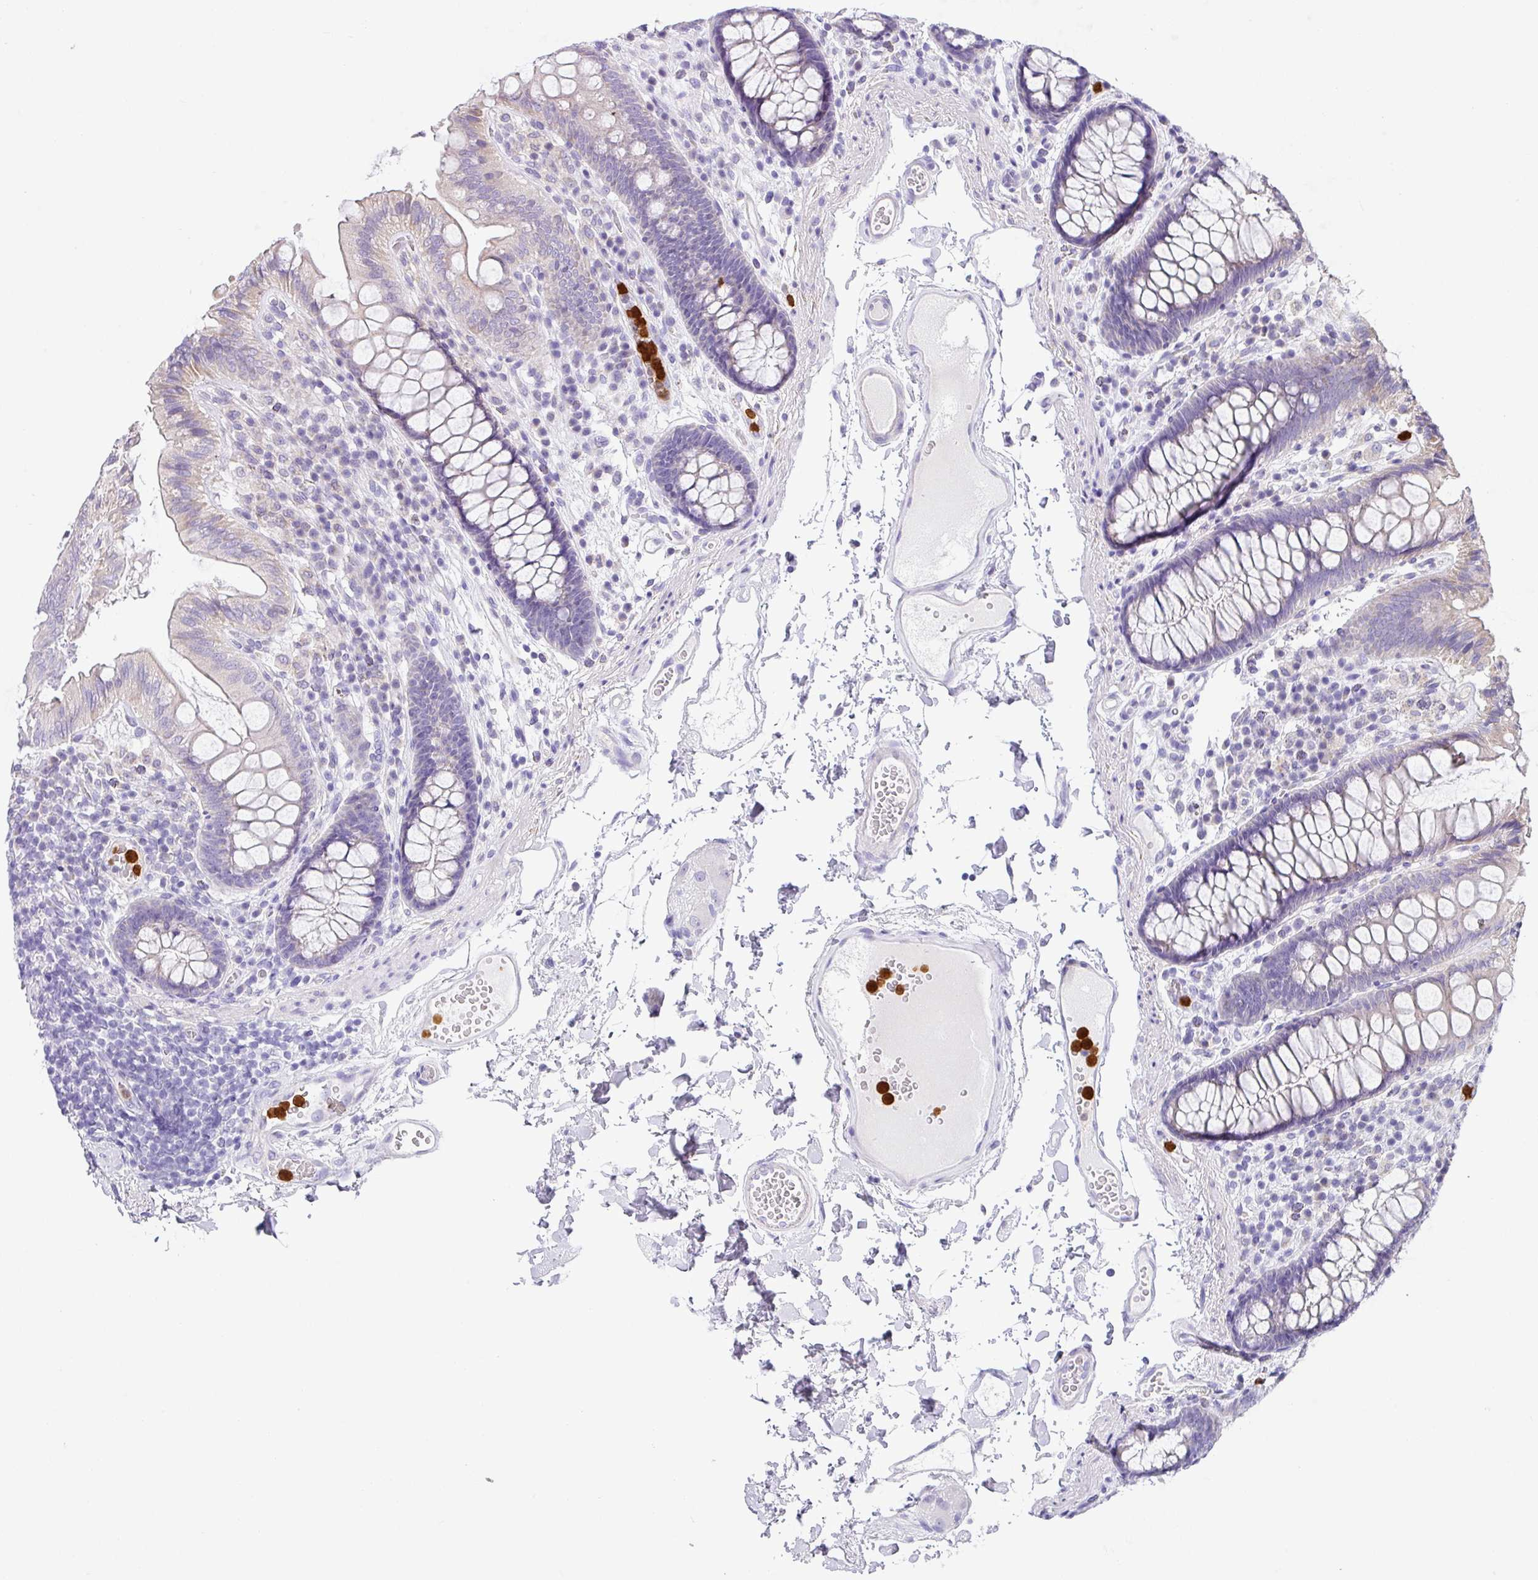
{"staining": {"intensity": "negative", "quantity": "none", "location": "none"}, "tissue": "colon", "cell_type": "Endothelial cells", "image_type": "normal", "snomed": [{"axis": "morphology", "description": "Normal tissue, NOS"}, {"axis": "topography", "description": "Colon"}], "caption": "The micrograph displays no staining of endothelial cells in normal colon.", "gene": "SH2D3C", "patient": {"sex": "male", "age": 84}}